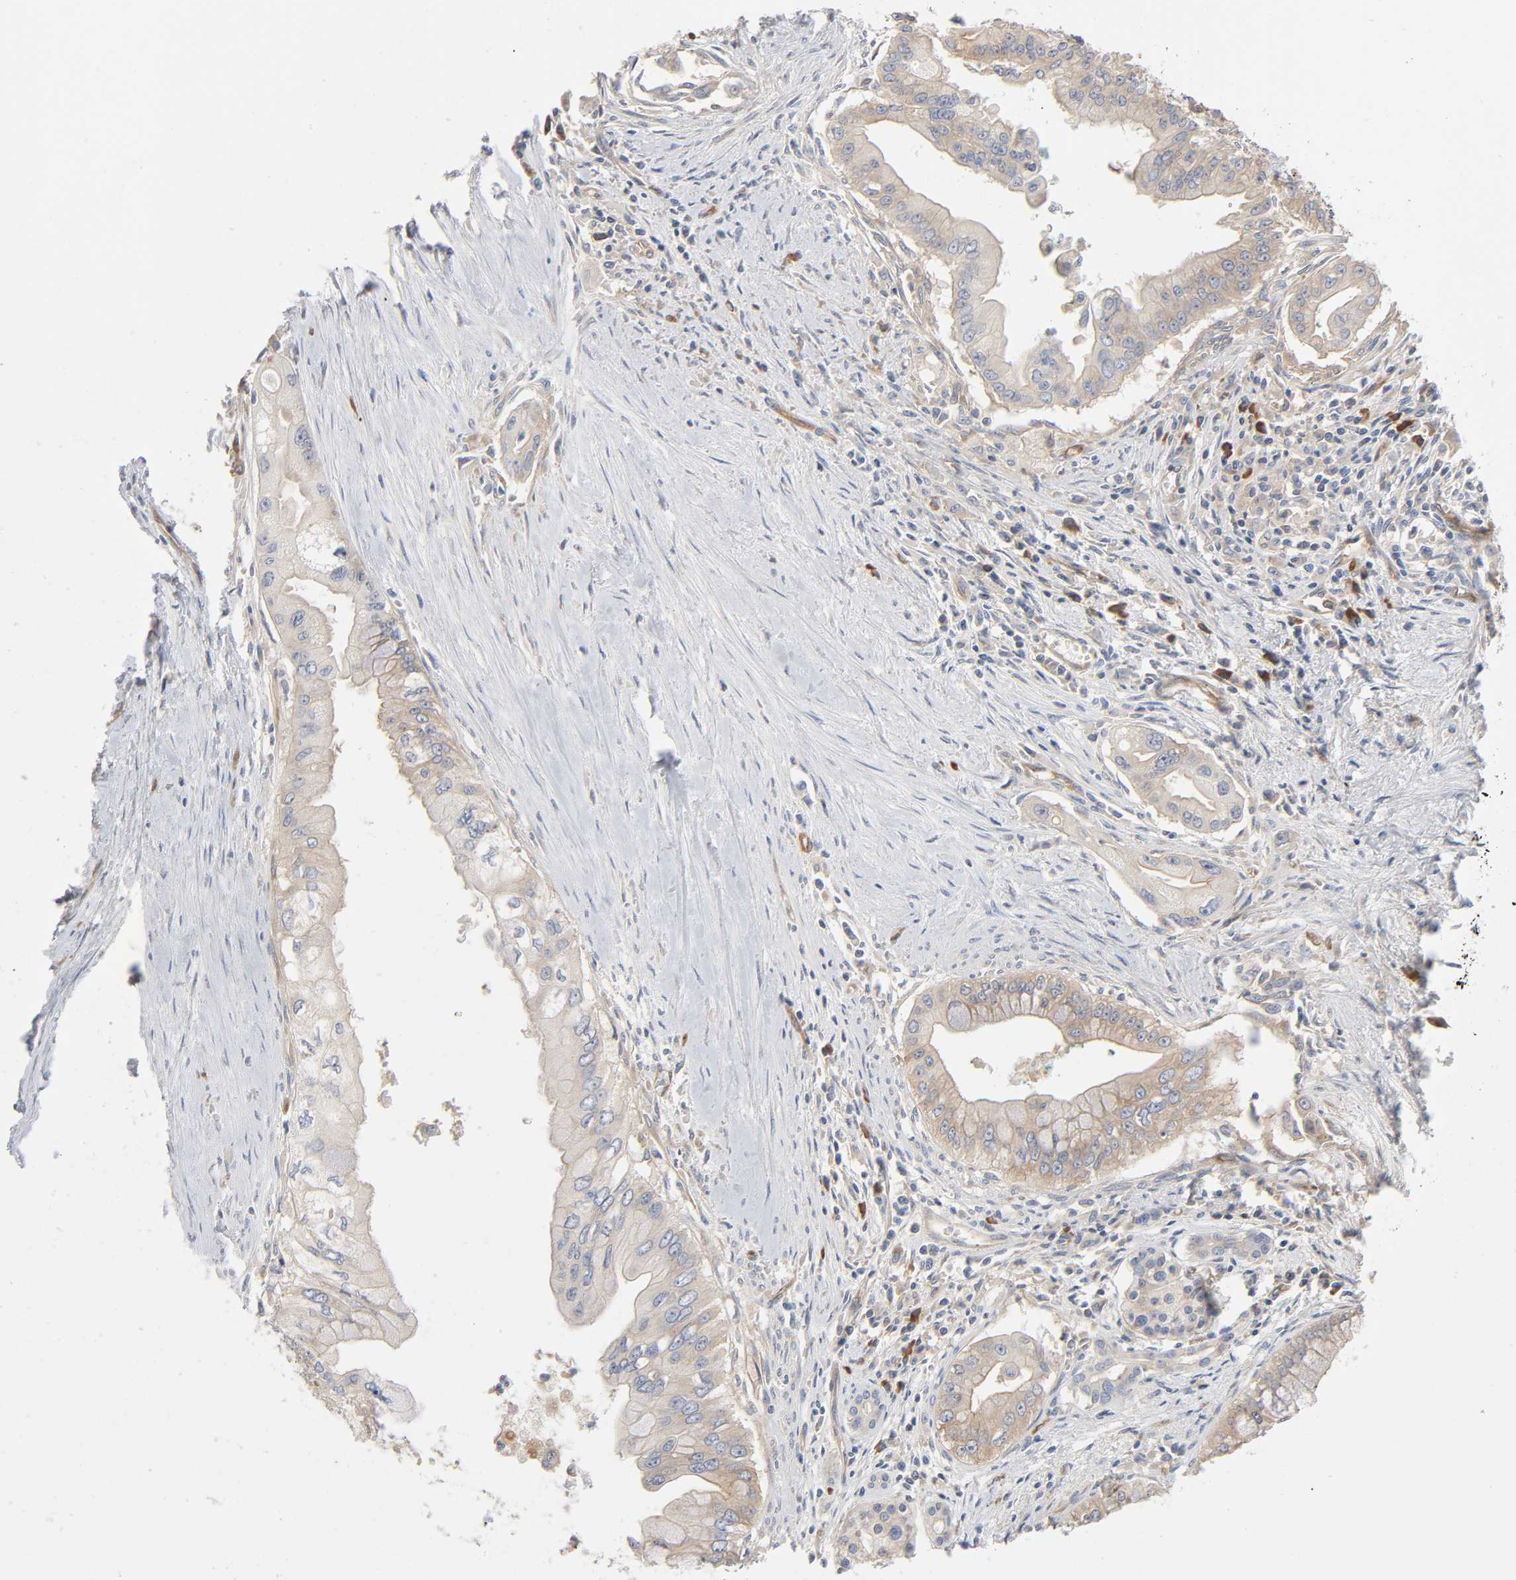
{"staining": {"intensity": "weak", "quantity": ">75%", "location": "cytoplasmic/membranous"}, "tissue": "pancreatic cancer", "cell_type": "Tumor cells", "image_type": "cancer", "snomed": [{"axis": "morphology", "description": "Adenocarcinoma, NOS"}, {"axis": "topography", "description": "Pancreas"}], "caption": "Tumor cells demonstrate low levels of weak cytoplasmic/membranous positivity in approximately >75% of cells in pancreatic cancer (adenocarcinoma).", "gene": "SCHIP1", "patient": {"sex": "female", "age": 64}}